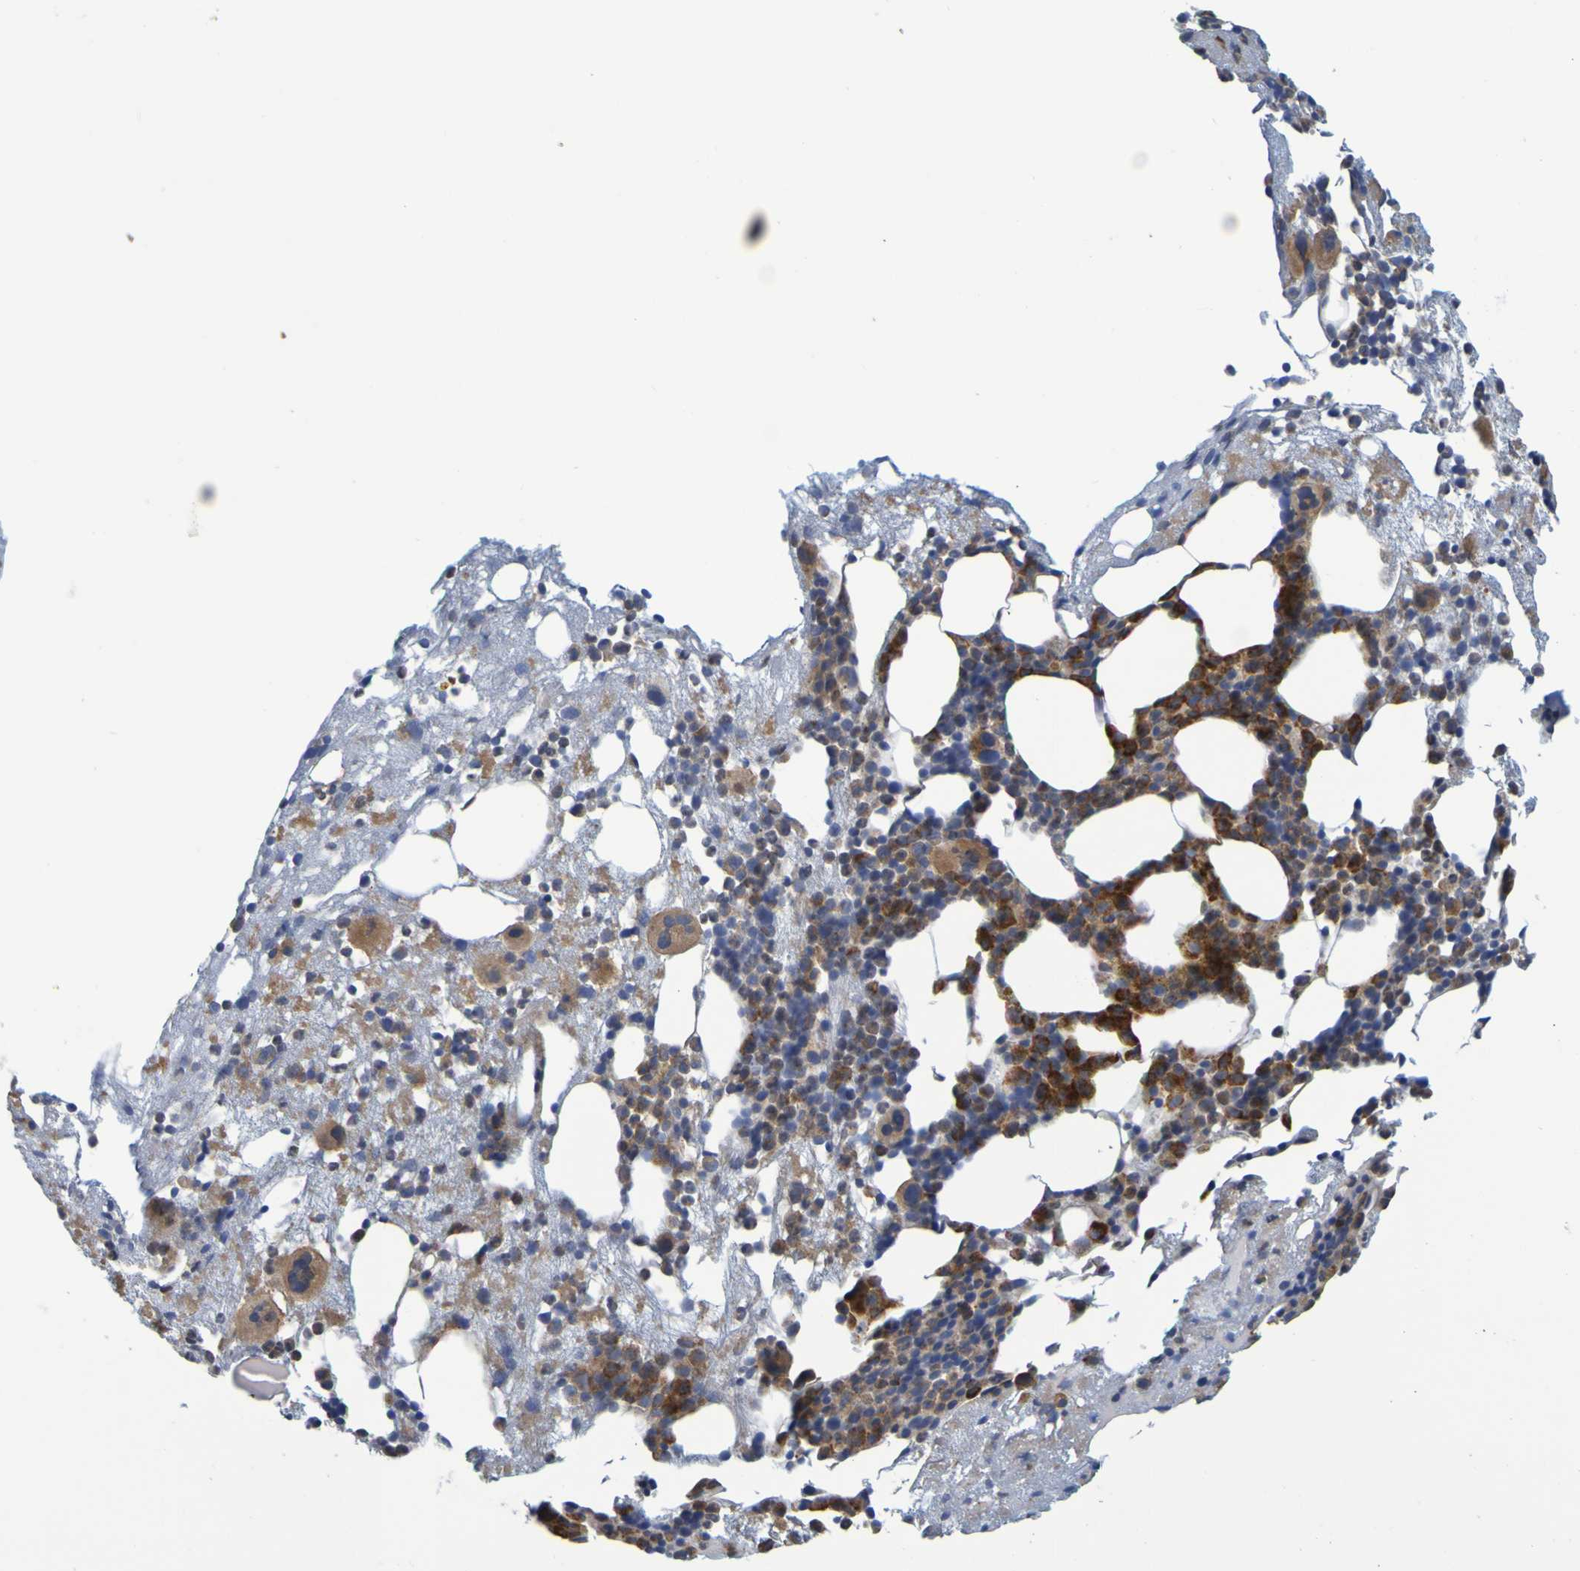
{"staining": {"intensity": "strong", "quantity": "25%-75%", "location": "cytoplasmic/membranous"}, "tissue": "bone marrow", "cell_type": "Hematopoietic cells", "image_type": "normal", "snomed": [{"axis": "morphology", "description": "Normal tissue, NOS"}, {"axis": "morphology", "description": "Inflammation, NOS"}, {"axis": "topography", "description": "Bone marrow"}], "caption": "A brown stain highlights strong cytoplasmic/membranous staining of a protein in hematopoietic cells of unremarkable human bone marrow.", "gene": "SIL1", "patient": {"sex": "male", "age": 43}}